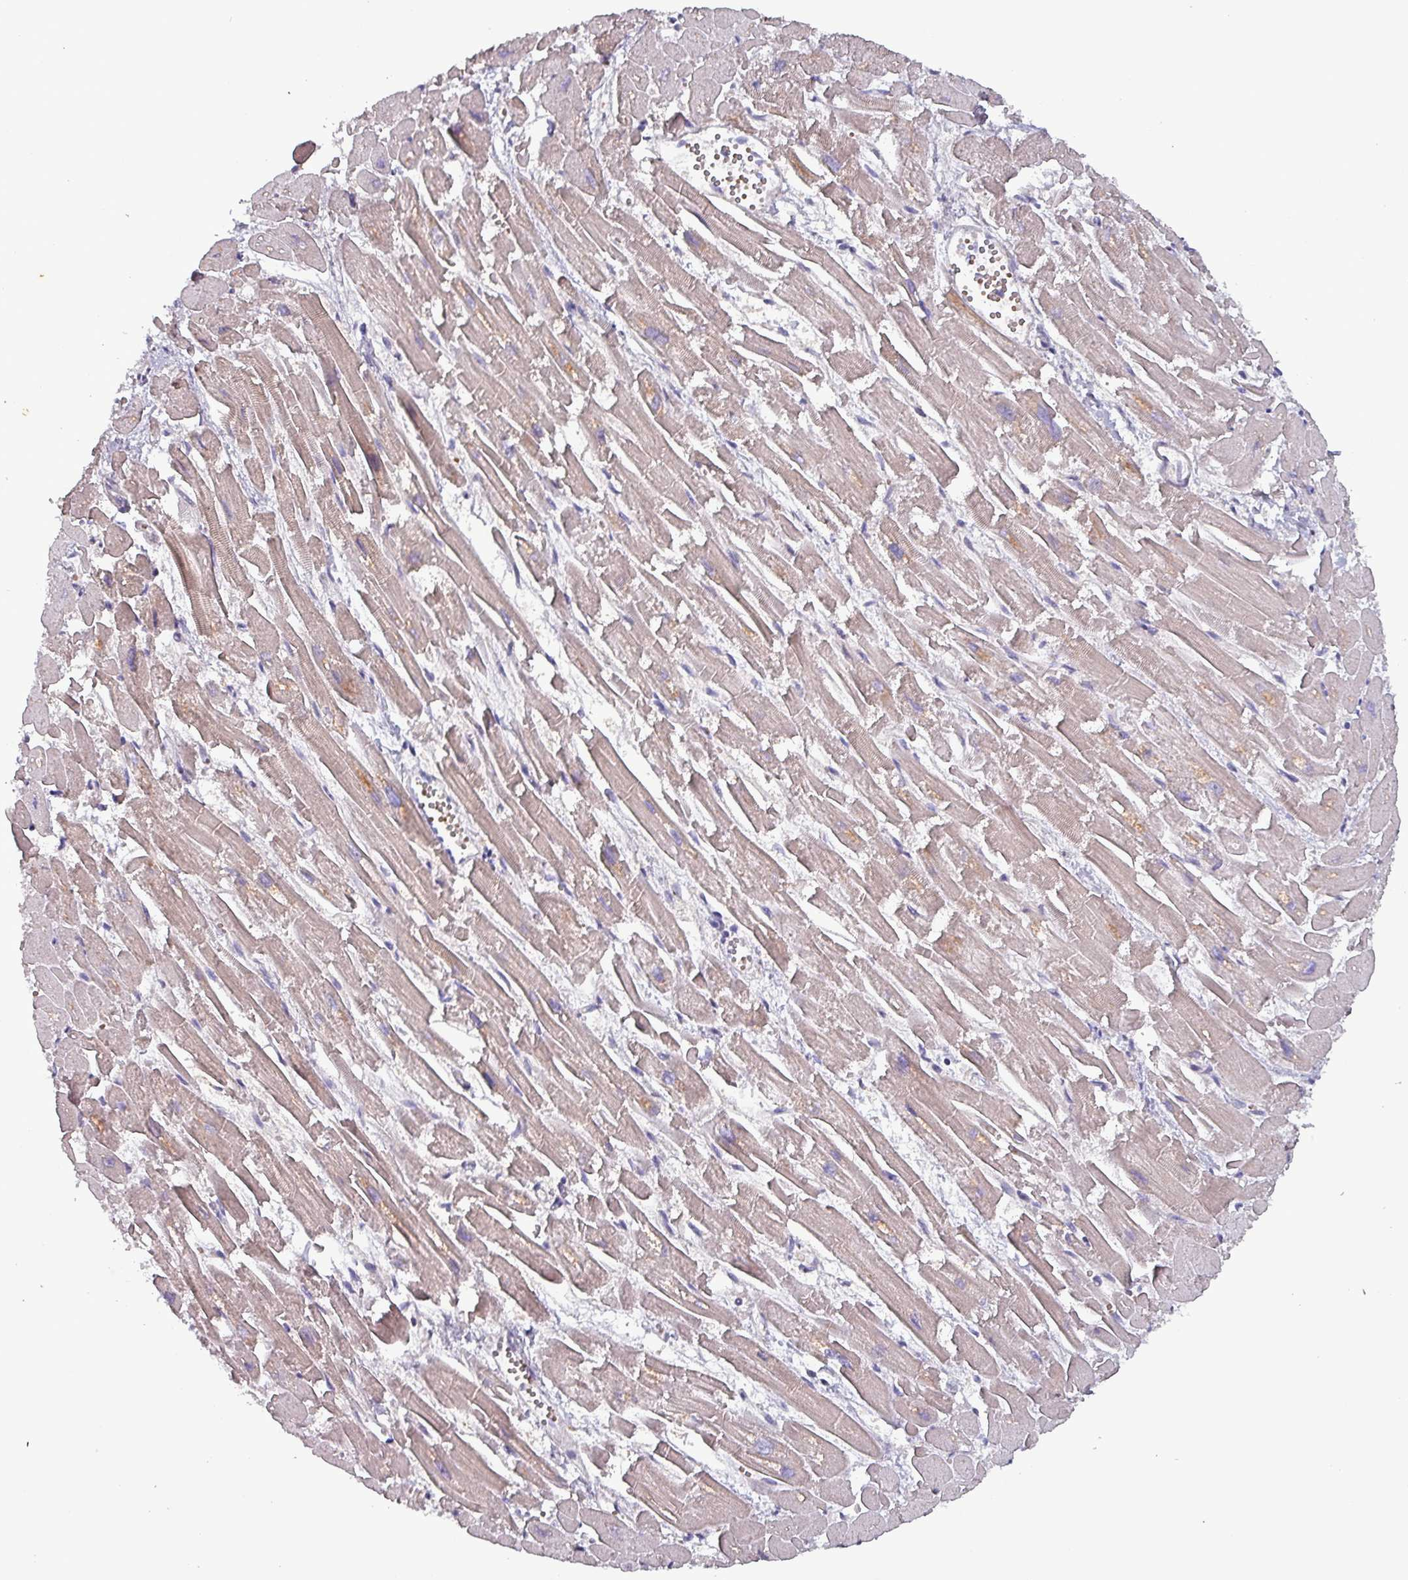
{"staining": {"intensity": "weak", "quantity": ">75%", "location": "cytoplasmic/membranous"}, "tissue": "heart muscle", "cell_type": "Cardiomyocytes", "image_type": "normal", "snomed": [{"axis": "morphology", "description": "Normal tissue, NOS"}, {"axis": "topography", "description": "Heart"}], "caption": "Protein staining shows weak cytoplasmic/membranous staining in approximately >75% of cardiomyocytes in benign heart muscle.", "gene": "ZNF322", "patient": {"sex": "male", "age": 54}}